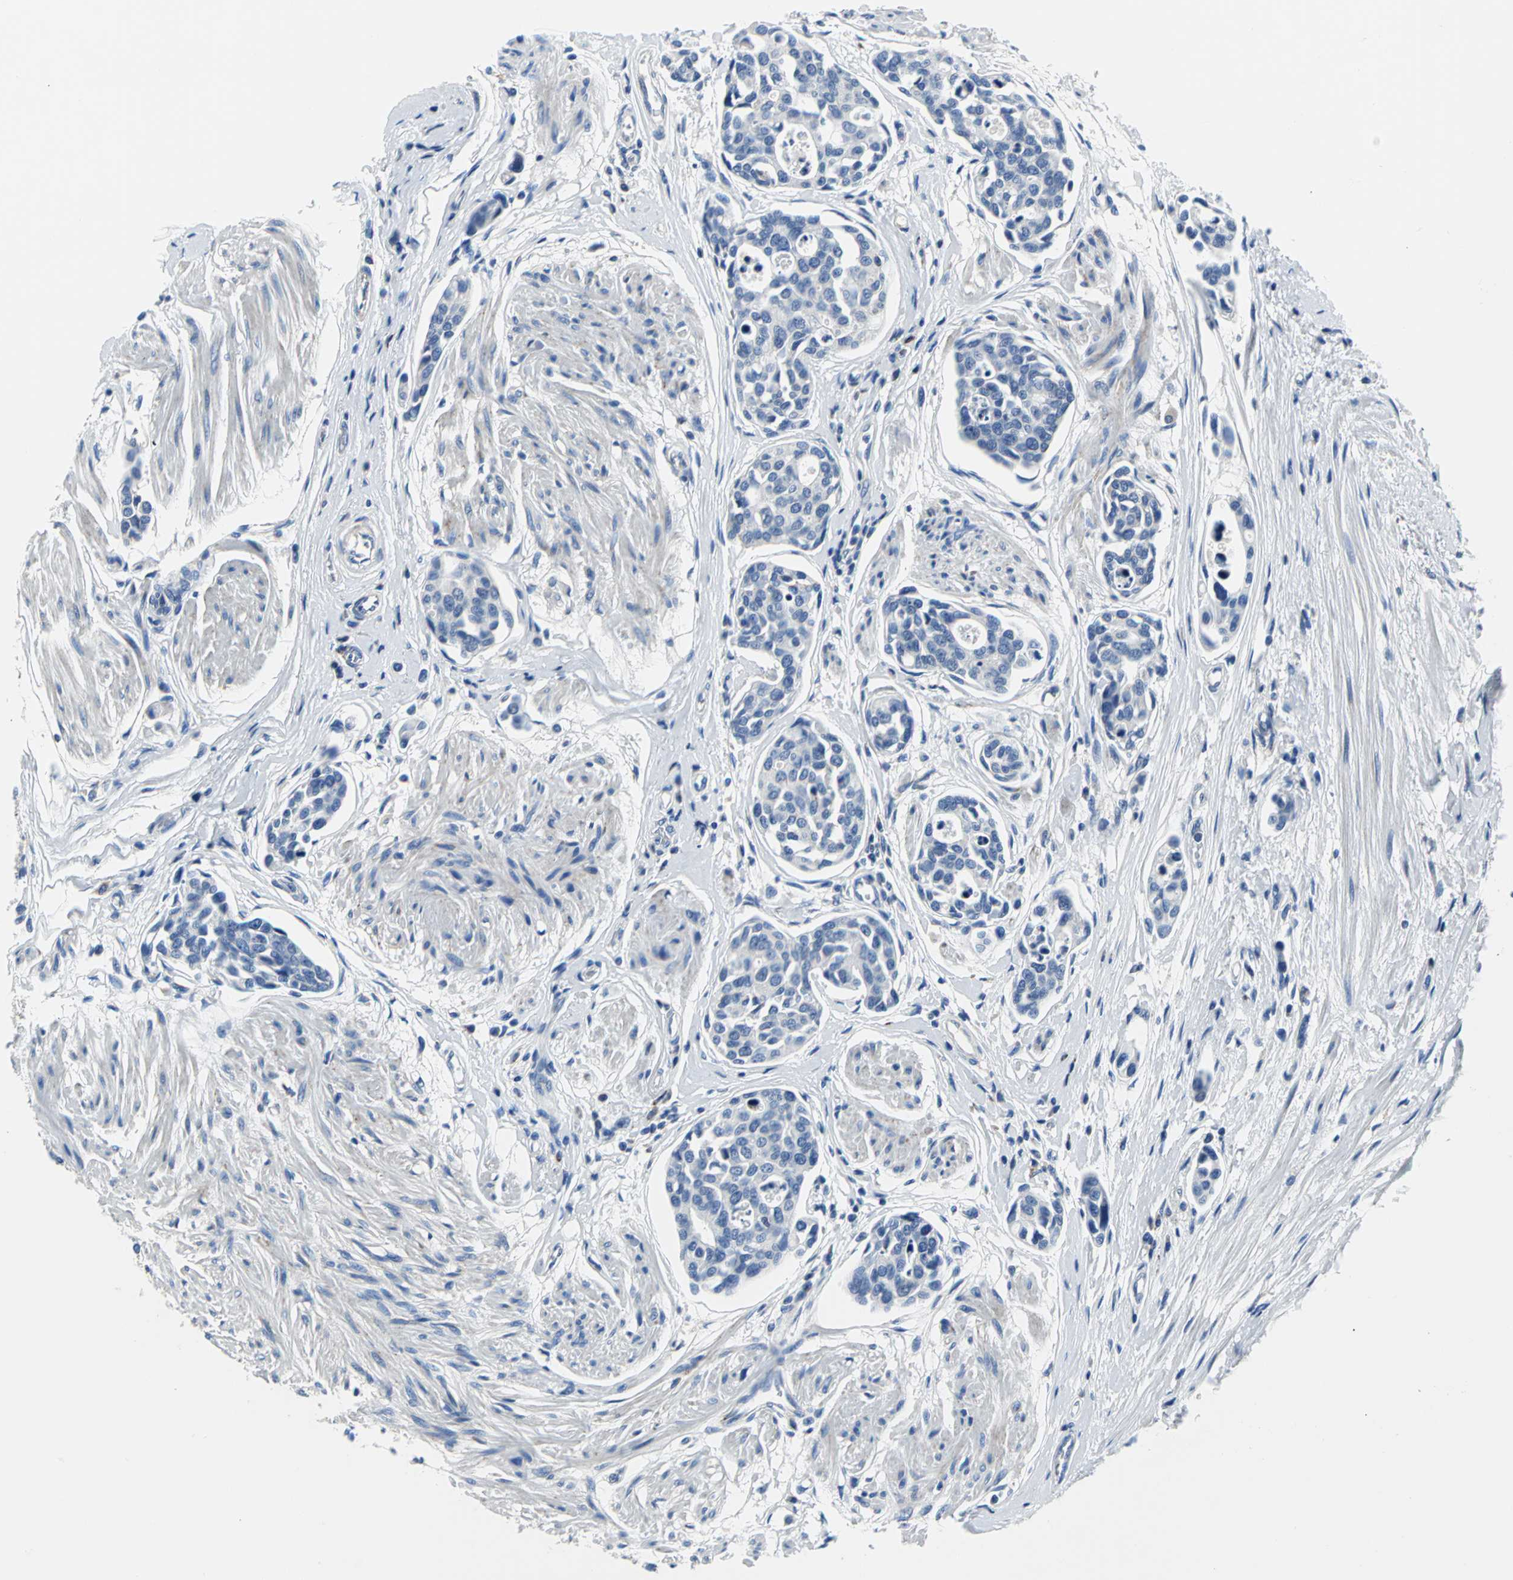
{"staining": {"intensity": "negative", "quantity": "none", "location": "none"}, "tissue": "urothelial cancer", "cell_type": "Tumor cells", "image_type": "cancer", "snomed": [{"axis": "morphology", "description": "Urothelial carcinoma, High grade"}, {"axis": "topography", "description": "Urinary bladder"}], "caption": "Tumor cells are negative for brown protein staining in urothelial cancer.", "gene": "IFI6", "patient": {"sex": "male", "age": 78}}